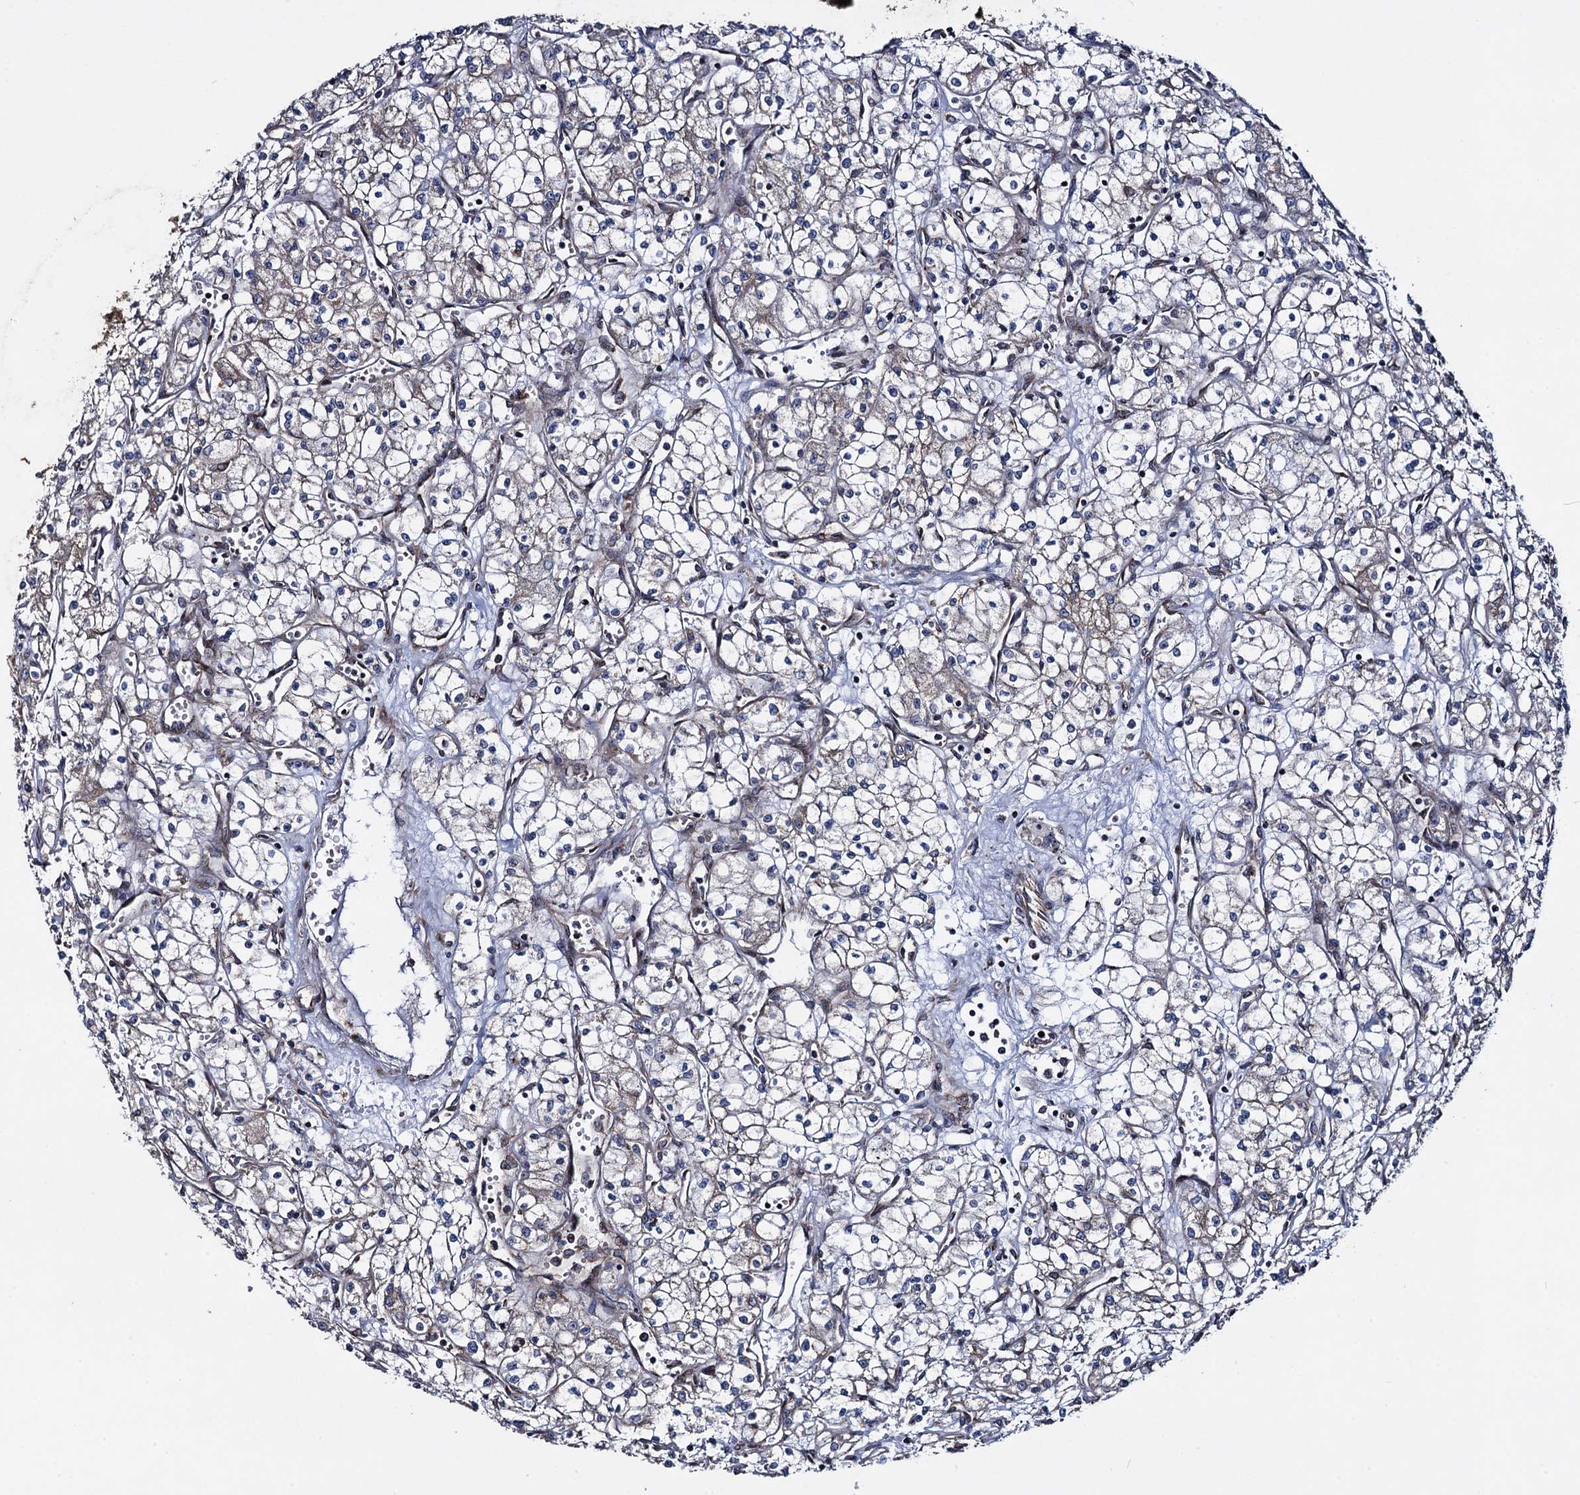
{"staining": {"intensity": "negative", "quantity": "none", "location": "none"}, "tissue": "renal cancer", "cell_type": "Tumor cells", "image_type": "cancer", "snomed": [{"axis": "morphology", "description": "Adenocarcinoma, NOS"}, {"axis": "topography", "description": "Kidney"}], "caption": "The immunohistochemistry image has no significant staining in tumor cells of renal cancer tissue.", "gene": "HAUS1", "patient": {"sex": "male", "age": 59}}